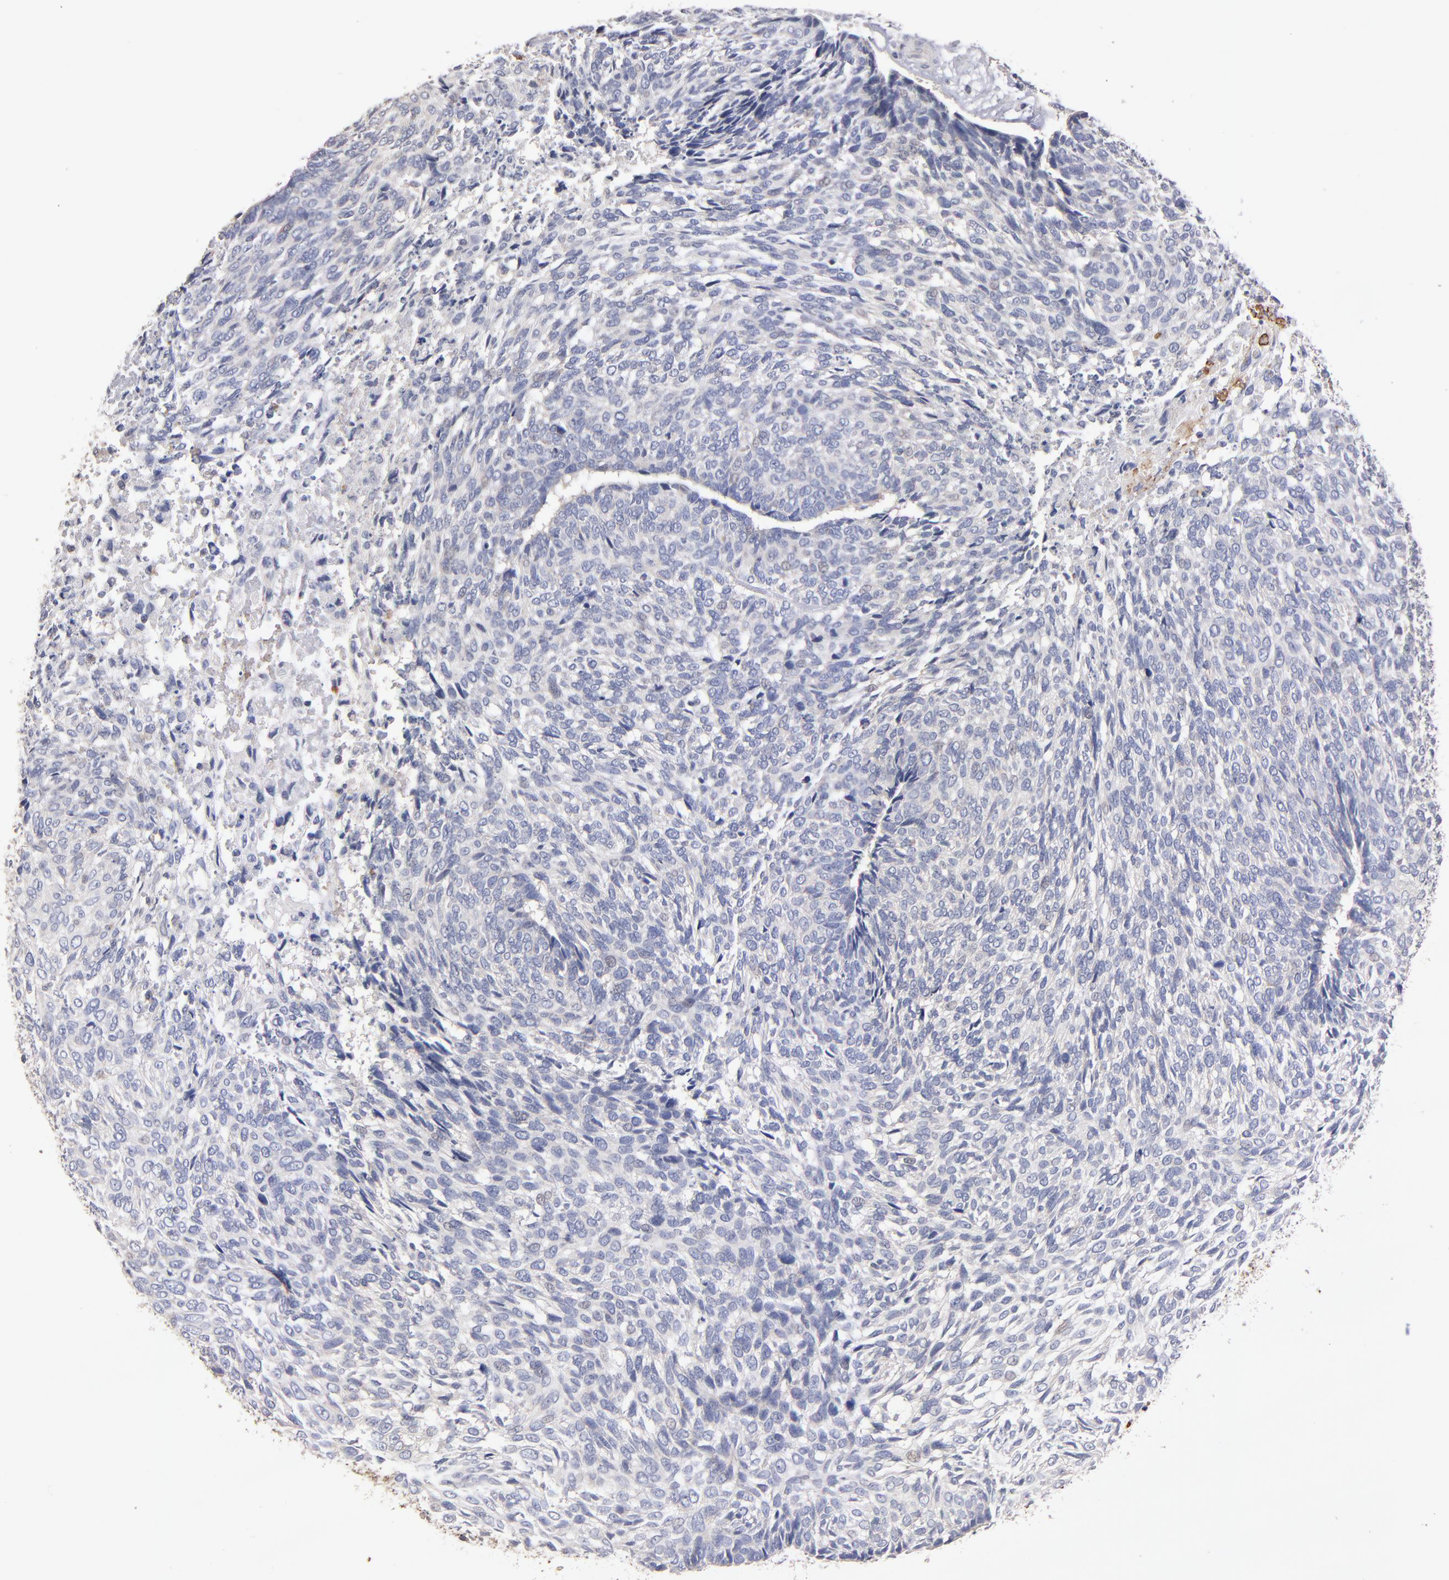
{"staining": {"intensity": "weak", "quantity": "<25%", "location": "cytoplasmic/membranous"}, "tissue": "skin cancer", "cell_type": "Tumor cells", "image_type": "cancer", "snomed": [{"axis": "morphology", "description": "Basal cell carcinoma"}, {"axis": "topography", "description": "Skin"}], "caption": "DAB immunohistochemical staining of skin basal cell carcinoma exhibits no significant positivity in tumor cells.", "gene": "DACT1", "patient": {"sex": "male", "age": 72}}